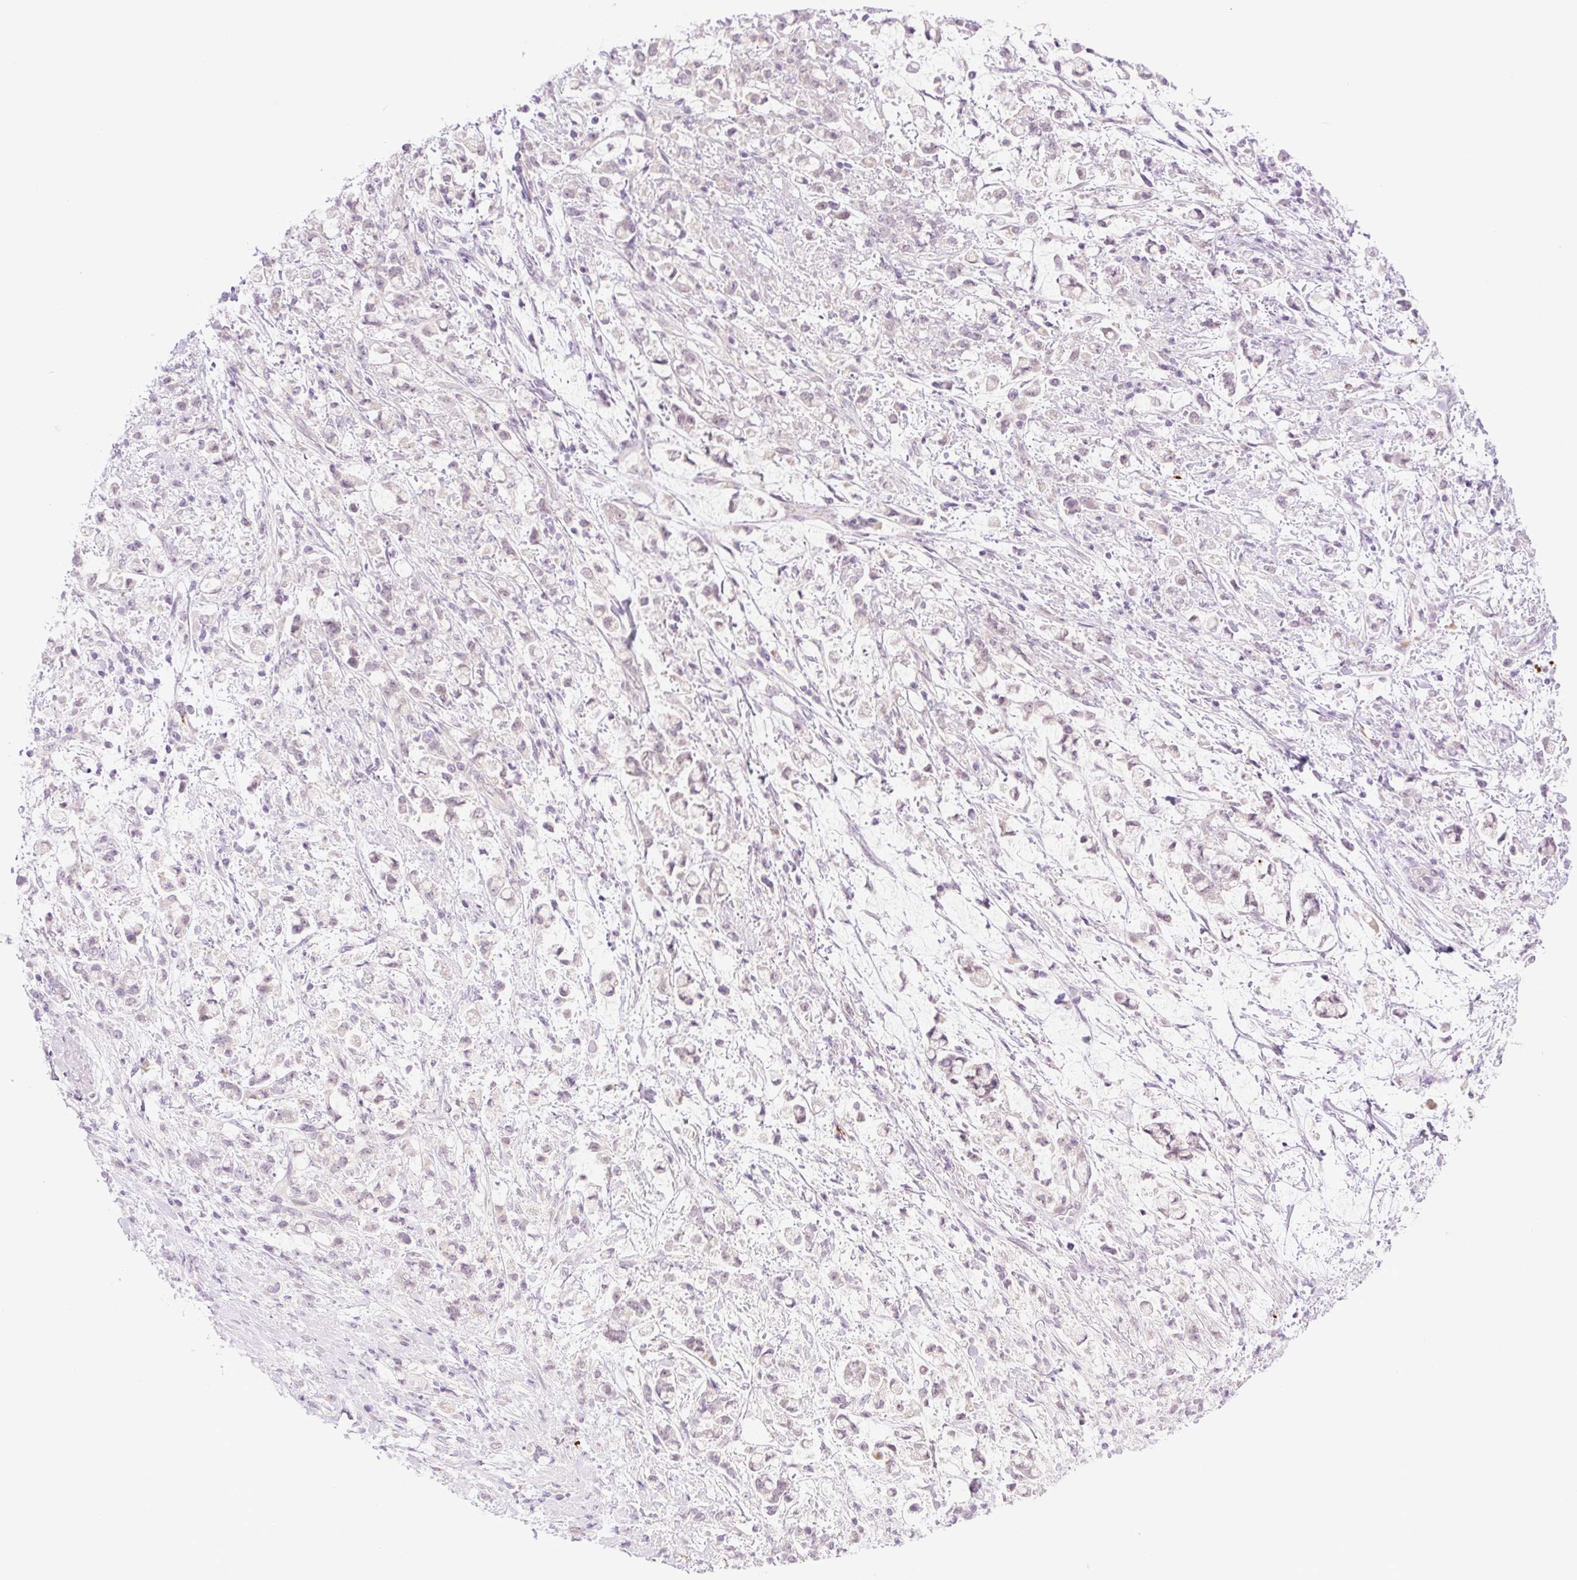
{"staining": {"intensity": "weak", "quantity": "<25%", "location": "nuclear"}, "tissue": "stomach cancer", "cell_type": "Tumor cells", "image_type": "cancer", "snomed": [{"axis": "morphology", "description": "Adenocarcinoma, NOS"}, {"axis": "topography", "description": "Stomach"}], "caption": "Tumor cells are negative for protein expression in human stomach cancer. (Immunohistochemistry, brightfield microscopy, high magnification).", "gene": "SPRYD4", "patient": {"sex": "female", "age": 60}}